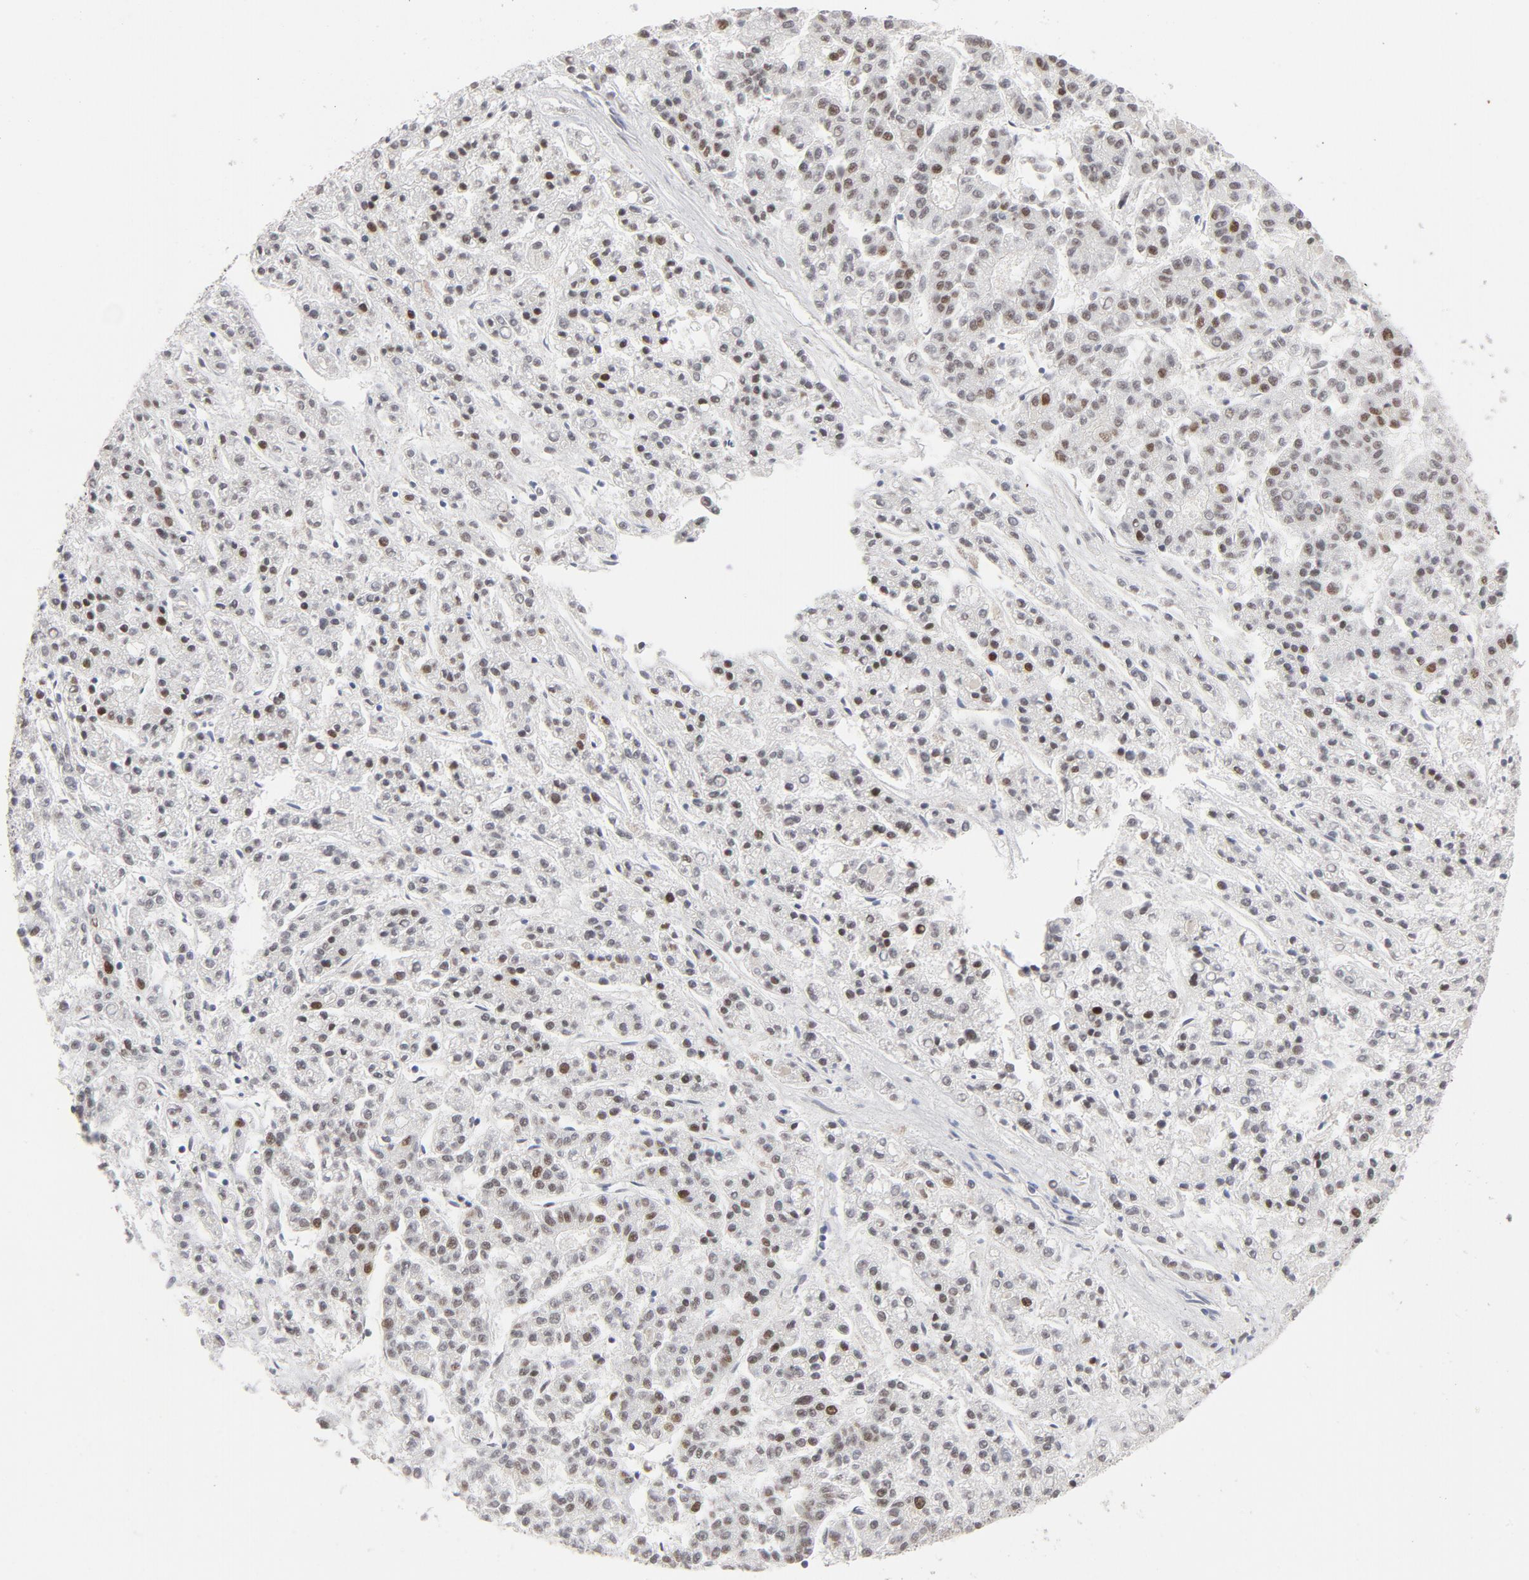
{"staining": {"intensity": "moderate", "quantity": "<25%", "location": "nuclear"}, "tissue": "liver cancer", "cell_type": "Tumor cells", "image_type": "cancer", "snomed": [{"axis": "morphology", "description": "Carcinoma, Hepatocellular, NOS"}, {"axis": "topography", "description": "Liver"}], "caption": "Liver cancer stained for a protein (brown) exhibits moderate nuclear positive staining in approximately <25% of tumor cells.", "gene": "RFC4", "patient": {"sex": "male", "age": 70}}